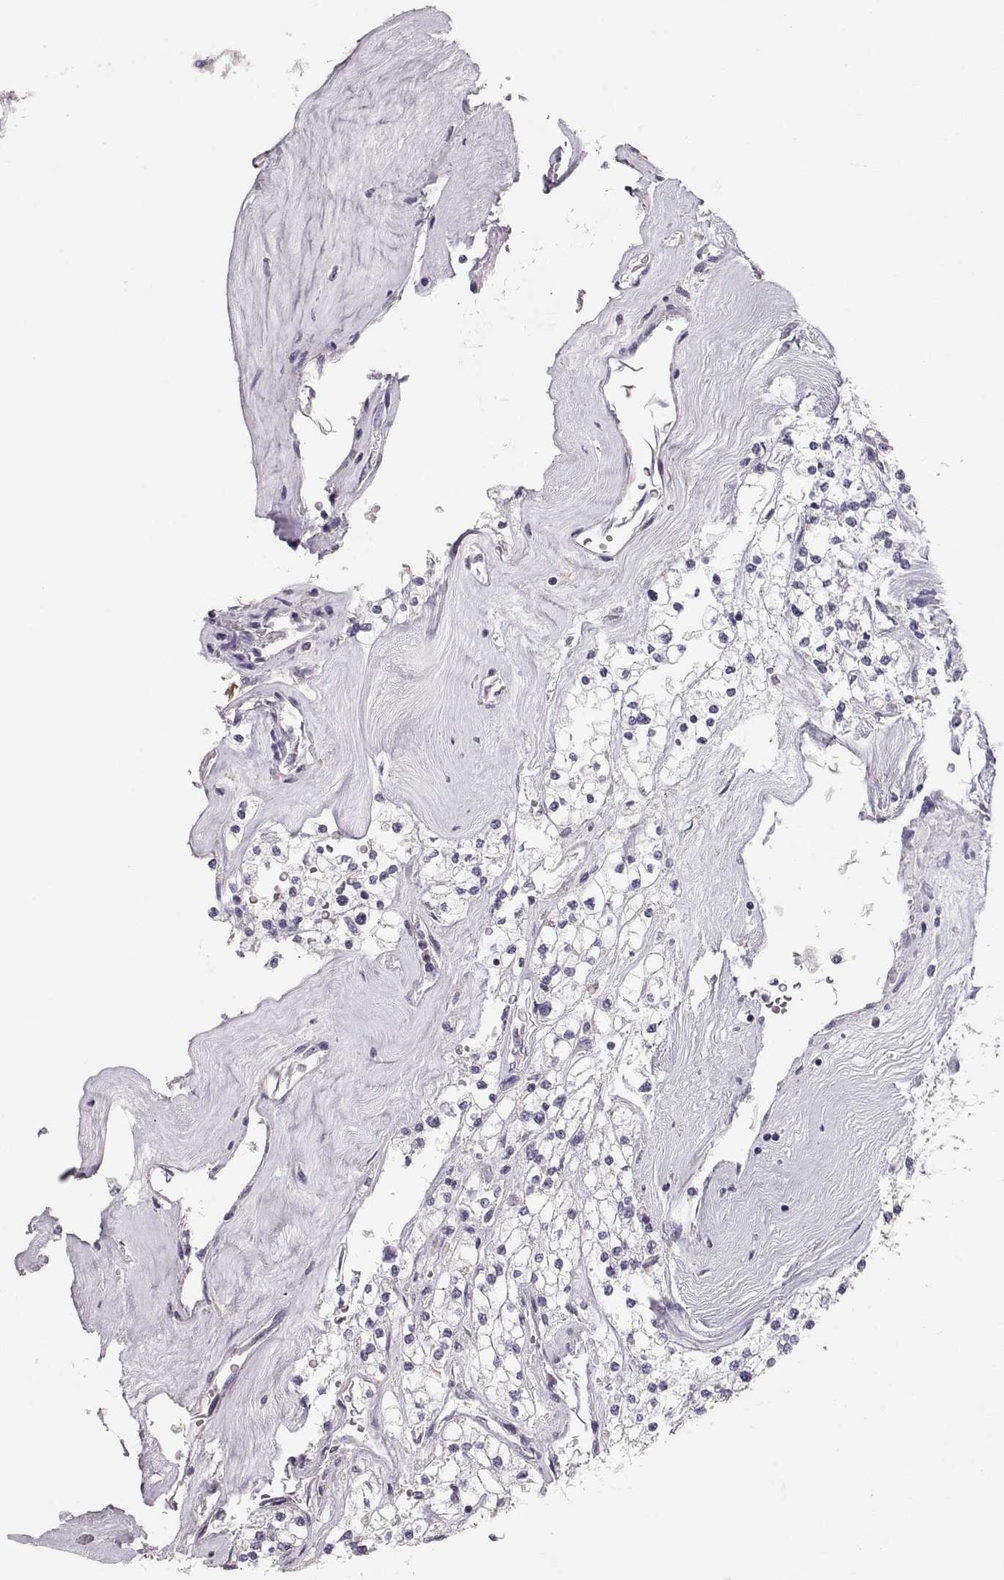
{"staining": {"intensity": "negative", "quantity": "none", "location": "none"}, "tissue": "renal cancer", "cell_type": "Tumor cells", "image_type": "cancer", "snomed": [{"axis": "morphology", "description": "Adenocarcinoma, NOS"}, {"axis": "topography", "description": "Kidney"}], "caption": "Renal adenocarcinoma was stained to show a protein in brown. There is no significant expression in tumor cells.", "gene": "POU1F1", "patient": {"sex": "male", "age": 80}}